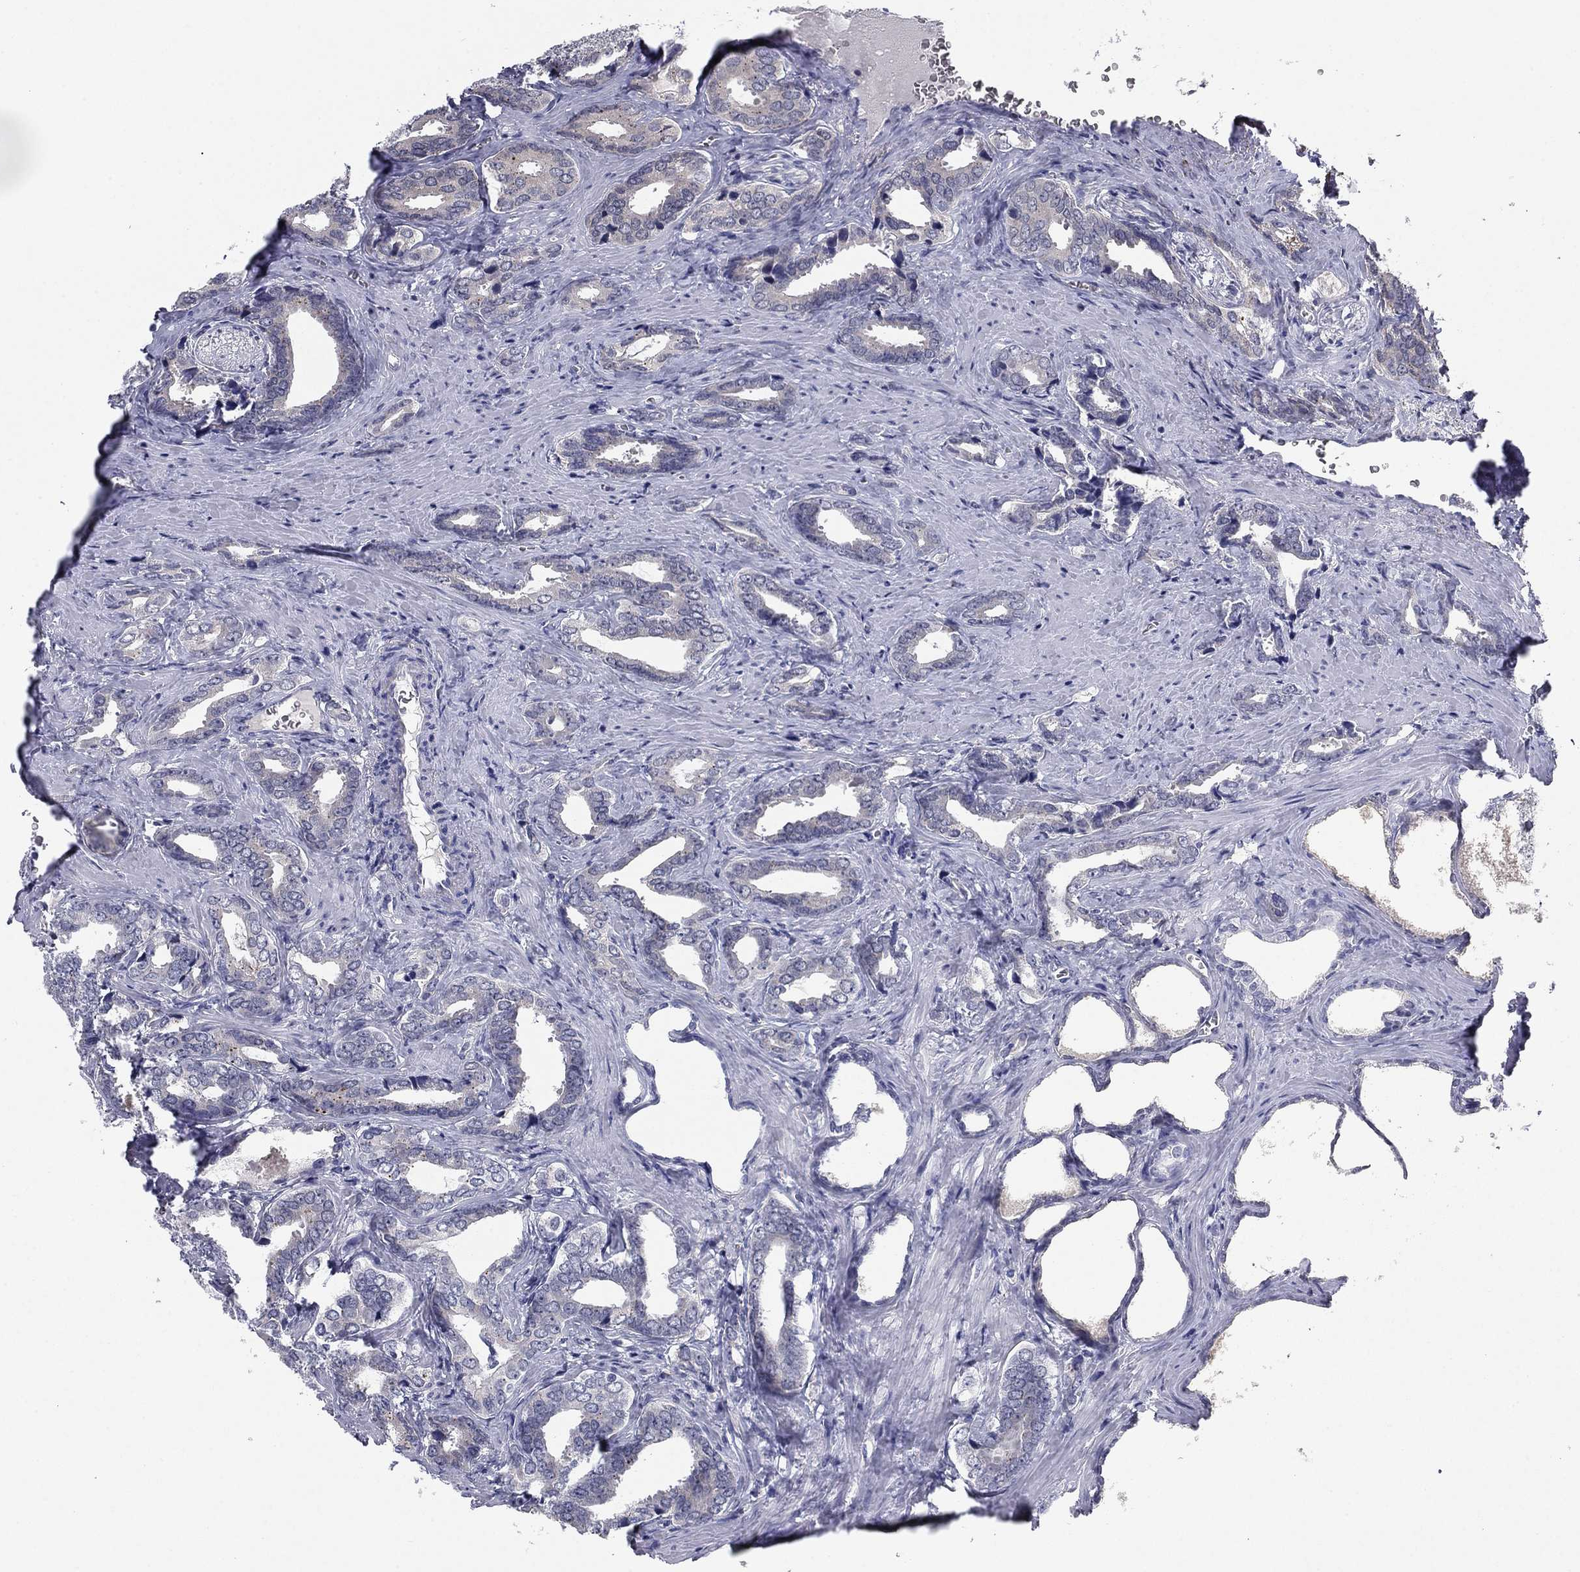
{"staining": {"intensity": "negative", "quantity": "none", "location": "none"}, "tissue": "prostate cancer", "cell_type": "Tumor cells", "image_type": "cancer", "snomed": [{"axis": "morphology", "description": "Adenocarcinoma, NOS"}, {"axis": "topography", "description": "Prostate"}], "caption": "Tumor cells are negative for brown protein staining in prostate cancer.", "gene": "REXO5", "patient": {"sex": "male", "age": 66}}